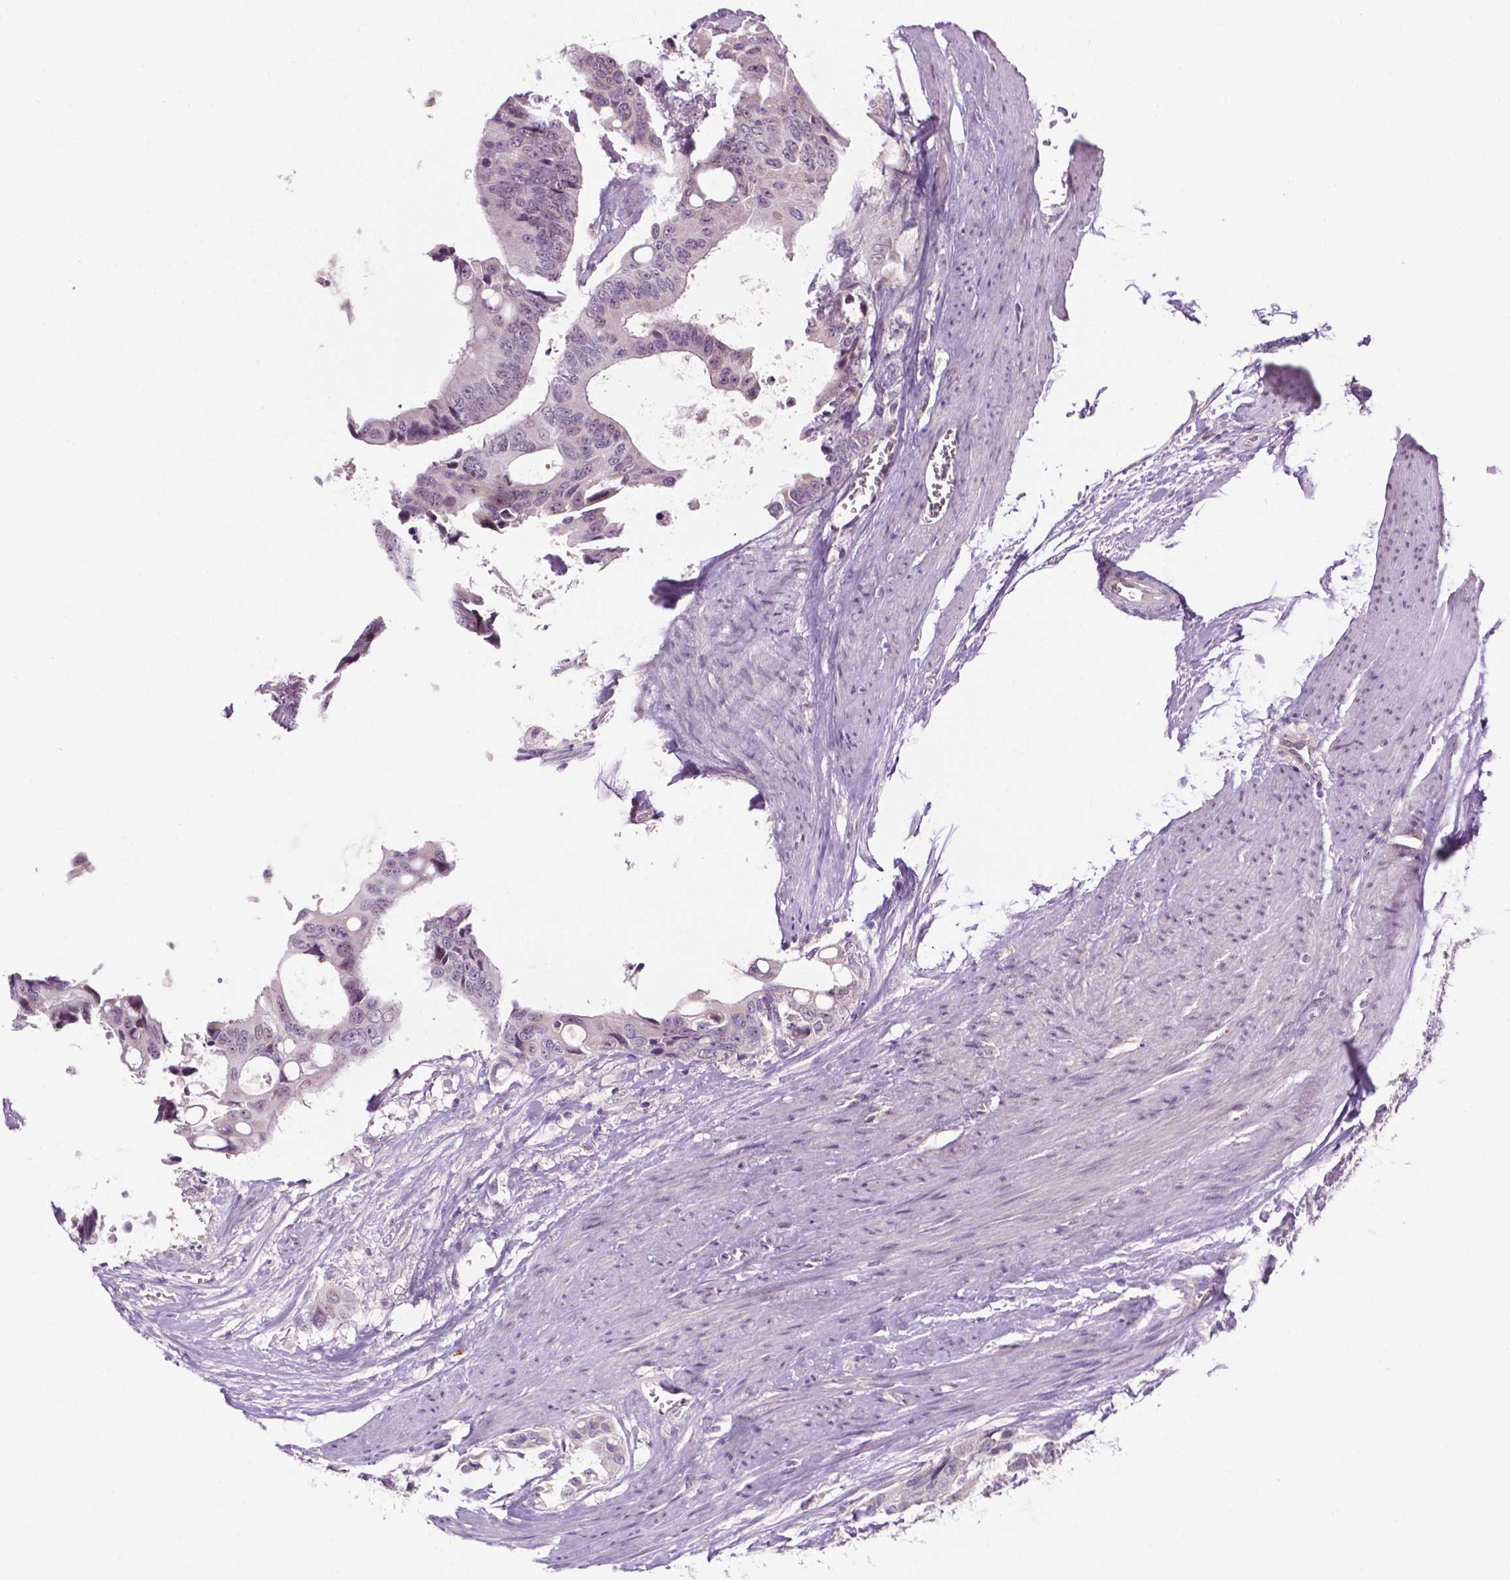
{"staining": {"intensity": "negative", "quantity": "none", "location": "none"}, "tissue": "colorectal cancer", "cell_type": "Tumor cells", "image_type": "cancer", "snomed": [{"axis": "morphology", "description": "Adenocarcinoma, NOS"}, {"axis": "topography", "description": "Rectum"}], "caption": "A photomicrograph of adenocarcinoma (colorectal) stained for a protein demonstrates no brown staining in tumor cells.", "gene": "DENND4A", "patient": {"sex": "male", "age": 76}}